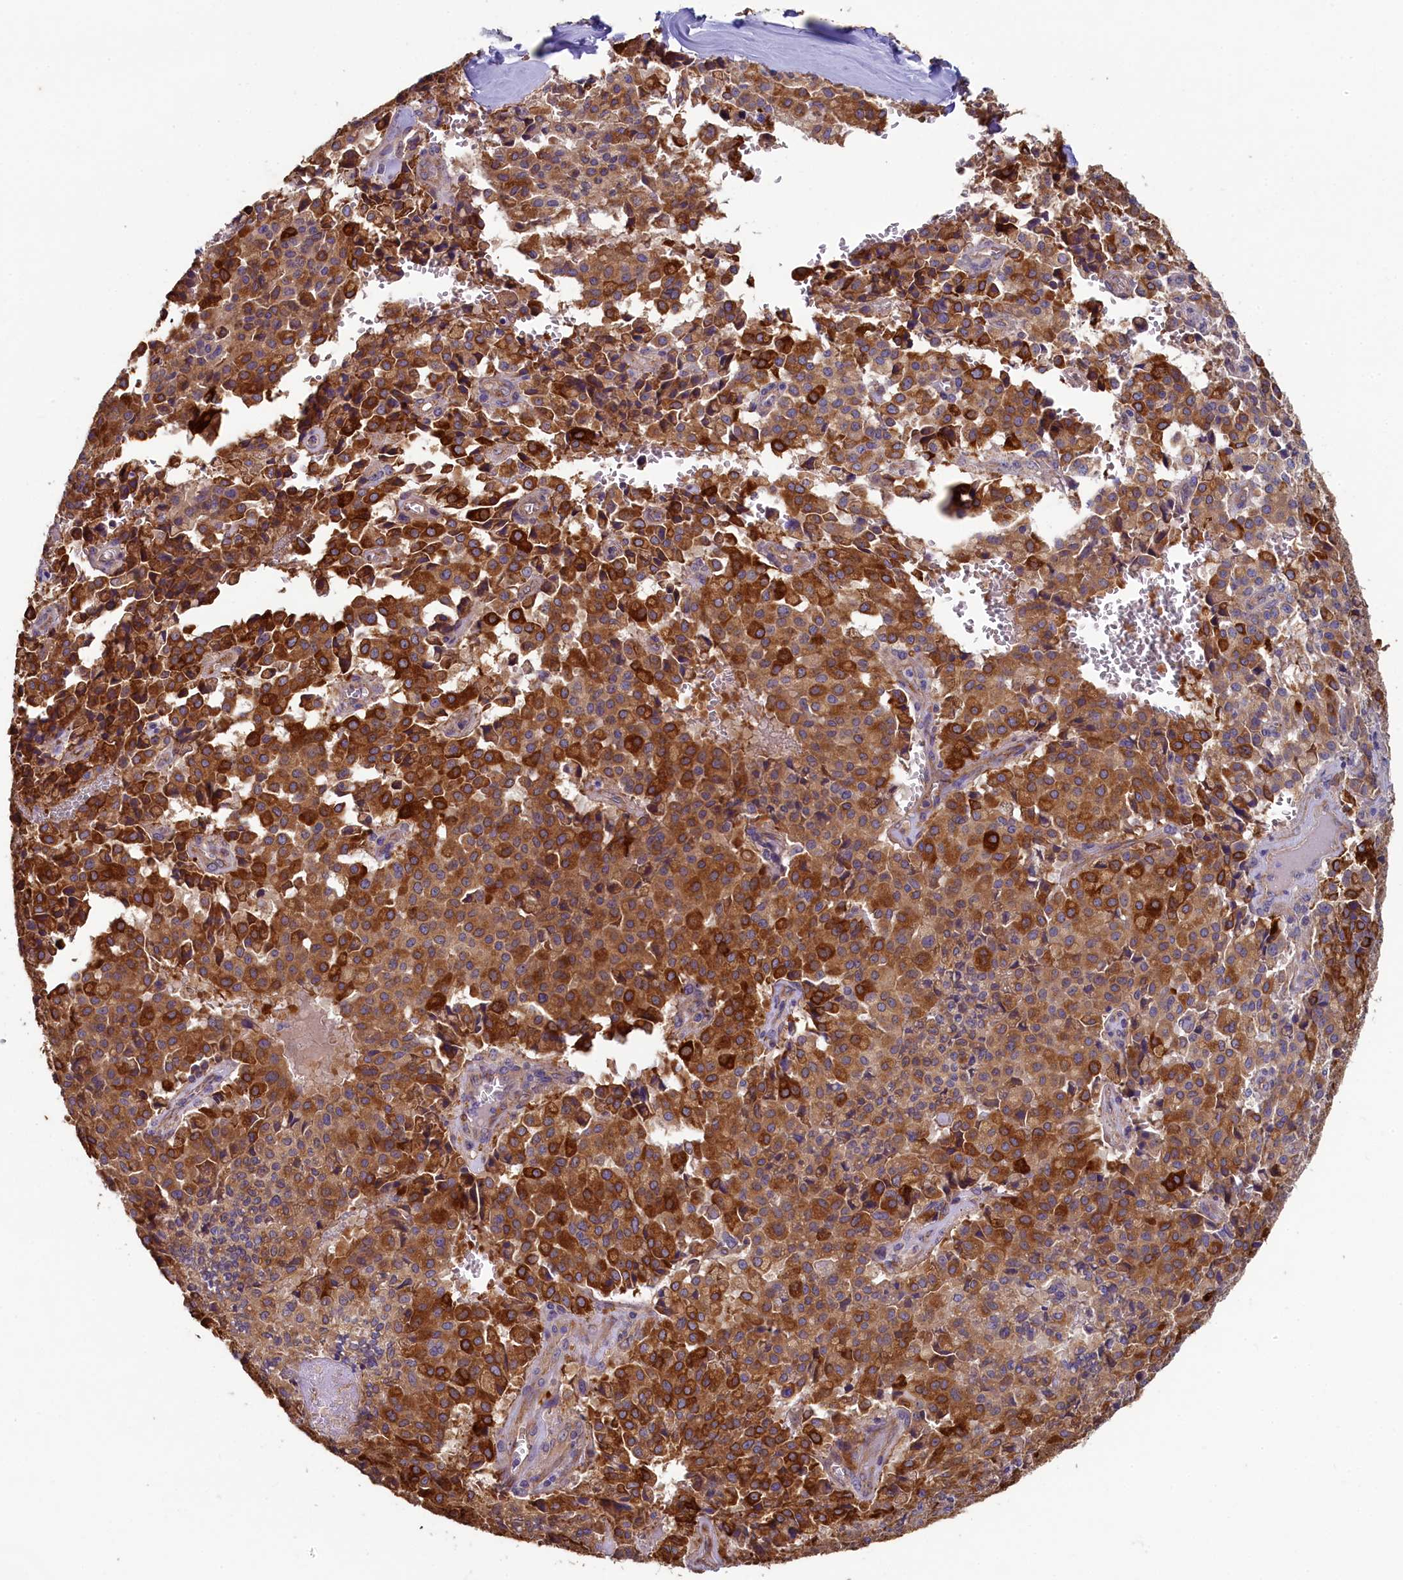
{"staining": {"intensity": "strong", "quantity": ">75%", "location": "cytoplasmic/membranous"}, "tissue": "pancreatic cancer", "cell_type": "Tumor cells", "image_type": "cancer", "snomed": [{"axis": "morphology", "description": "Adenocarcinoma, NOS"}, {"axis": "topography", "description": "Pancreas"}], "caption": "High-magnification brightfield microscopy of pancreatic adenocarcinoma stained with DAB (3,3'-diaminobenzidine) (brown) and counterstained with hematoxylin (blue). tumor cells exhibit strong cytoplasmic/membranous positivity is appreciated in approximately>75% of cells. The staining is performed using DAB brown chromogen to label protein expression. The nuclei are counter-stained blue using hematoxylin.", "gene": "SPATA2L", "patient": {"sex": "male", "age": 65}}